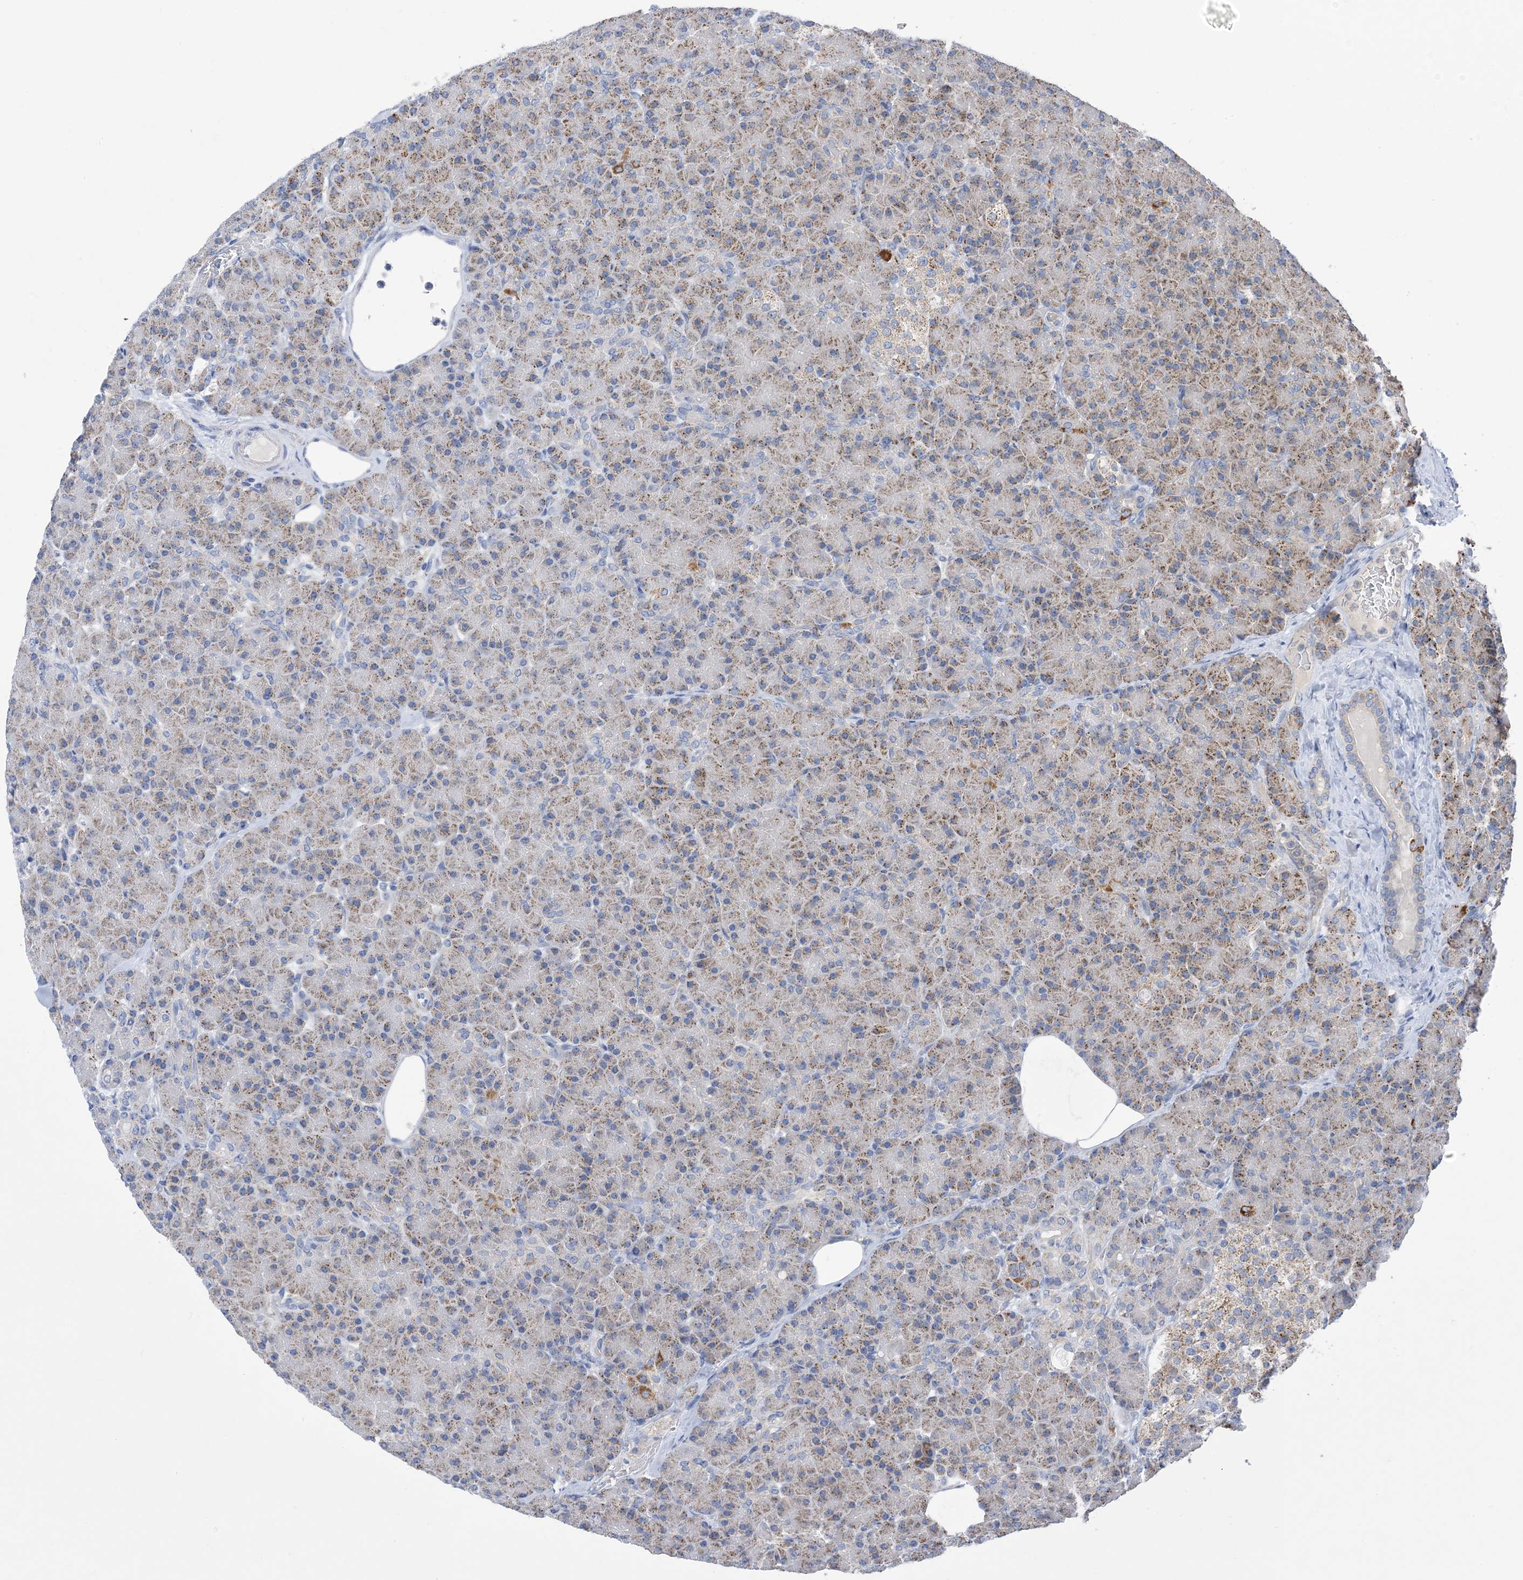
{"staining": {"intensity": "moderate", "quantity": "25%-75%", "location": "cytoplasmic/membranous"}, "tissue": "pancreas", "cell_type": "Exocrine glandular cells", "image_type": "normal", "snomed": [{"axis": "morphology", "description": "Normal tissue, NOS"}, {"axis": "topography", "description": "Pancreas"}], "caption": "This image displays immunohistochemistry staining of unremarkable human pancreas, with medium moderate cytoplasmic/membranous expression in approximately 25%-75% of exocrine glandular cells.", "gene": "CLEC16A", "patient": {"sex": "female", "age": 43}}